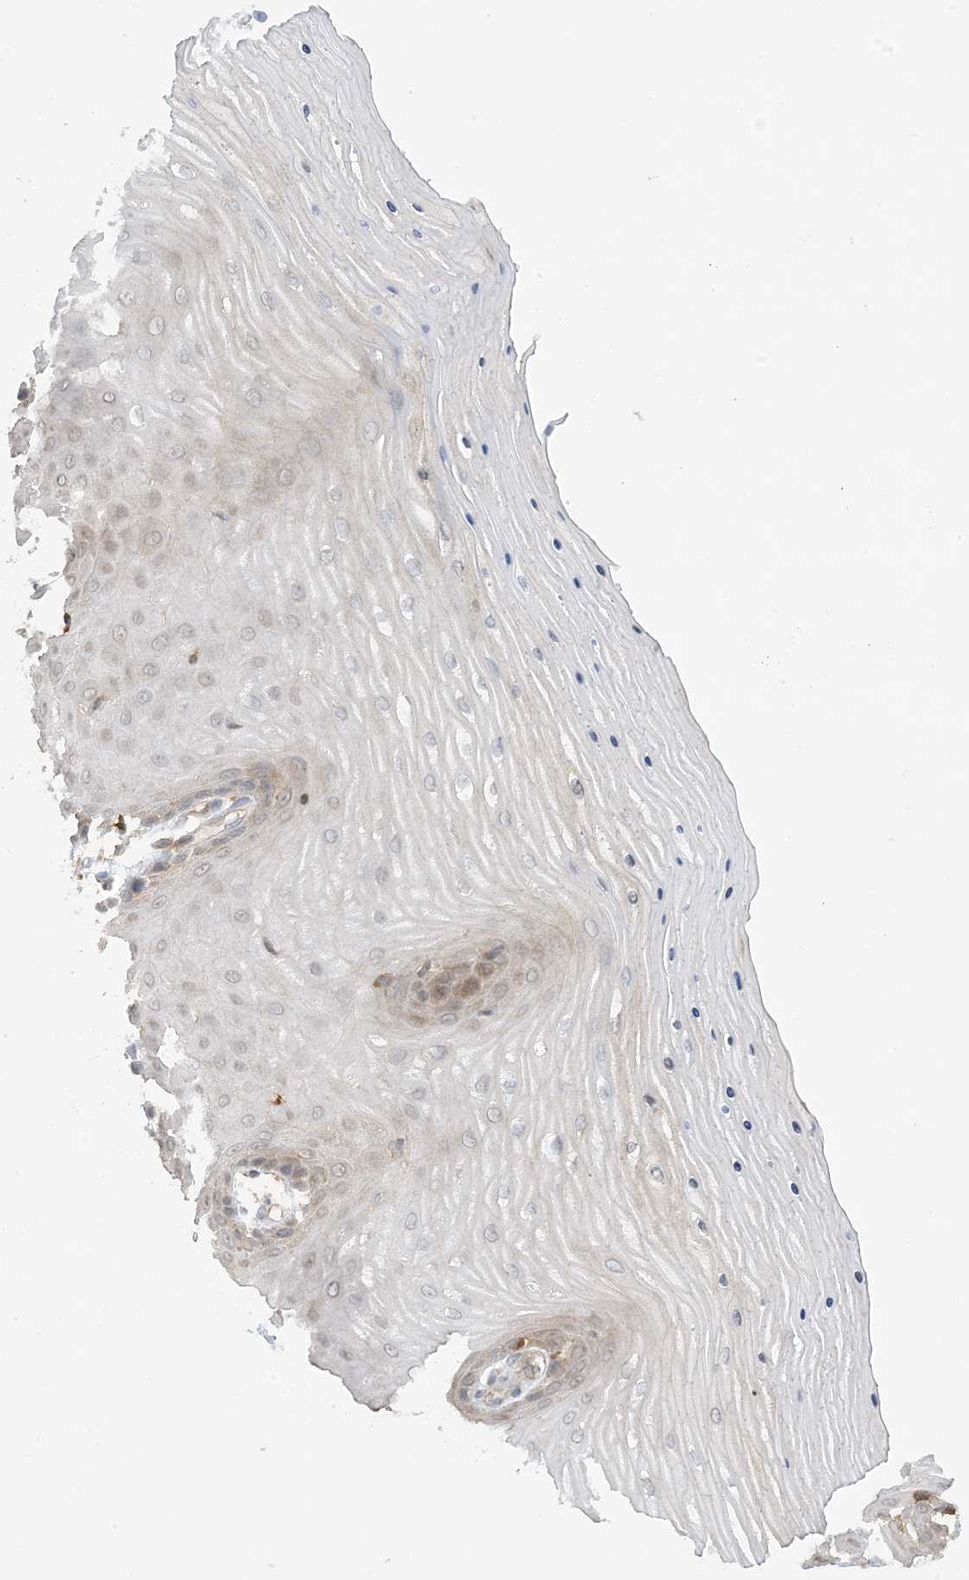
{"staining": {"intensity": "moderate", "quantity": "25%-75%", "location": "cytoplasmic/membranous"}, "tissue": "cervix", "cell_type": "Glandular cells", "image_type": "normal", "snomed": [{"axis": "morphology", "description": "Normal tissue, NOS"}, {"axis": "topography", "description": "Cervix"}], "caption": "Protein staining of unremarkable cervix exhibits moderate cytoplasmic/membranous expression in approximately 25%-75% of glandular cells.", "gene": "PHACTR2", "patient": {"sex": "female", "age": 55}}